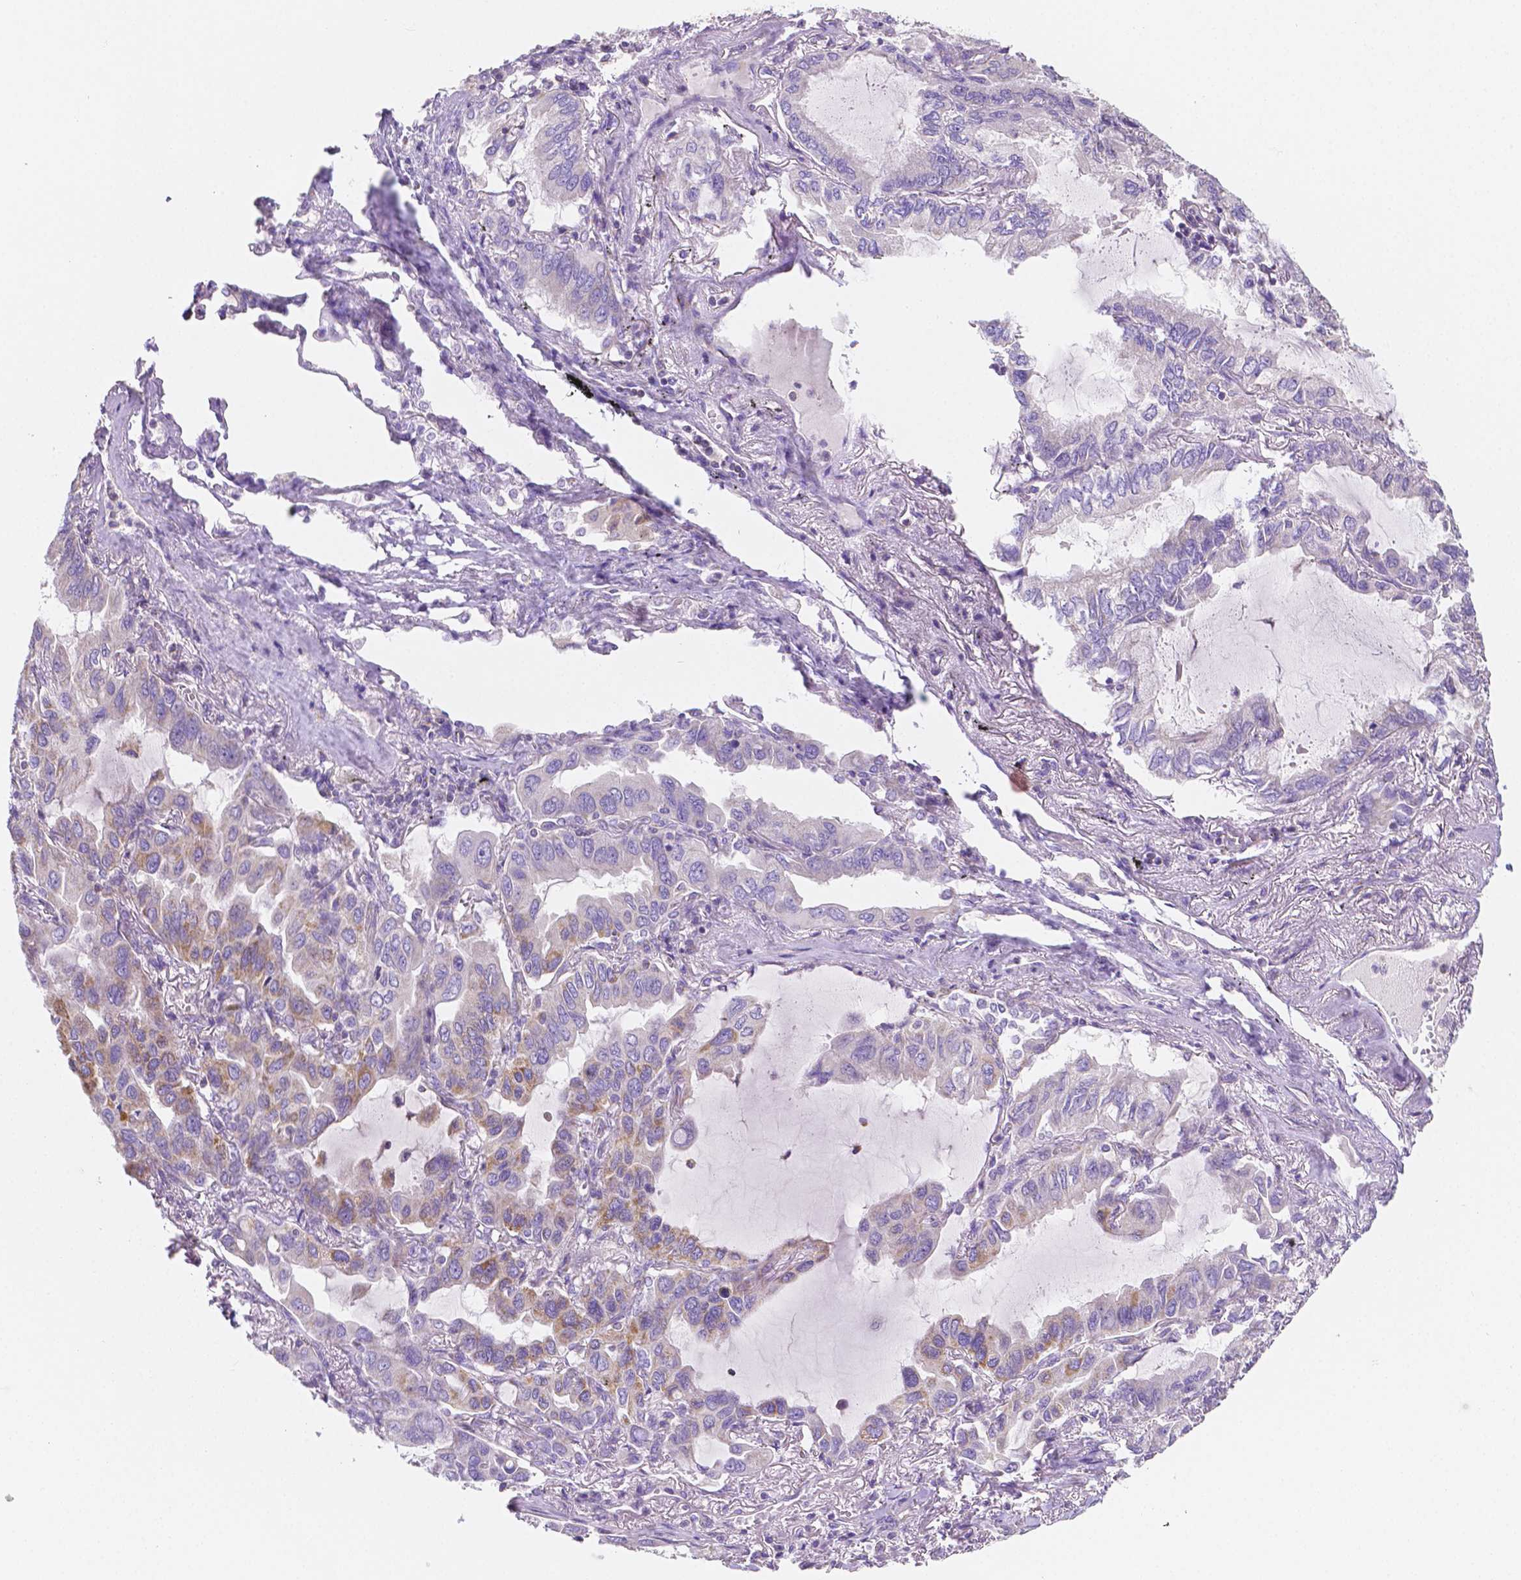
{"staining": {"intensity": "moderate", "quantity": "25%-75%", "location": "cytoplasmic/membranous"}, "tissue": "lung cancer", "cell_type": "Tumor cells", "image_type": "cancer", "snomed": [{"axis": "morphology", "description": "Adenocarcinoma, NOS"}, {"axis": "topography", "description": "Lung"}], "caption": "Protein expression analysis of human lung adenocarcinoma reveals moderate cytoplasmic/membranous positivity in about 25%-75% of tumor cells. (DAB IHC with brightfield microscopy, high magnification).", "gene": "SGTB", "patient": {"sex": "male", "age": 64}}